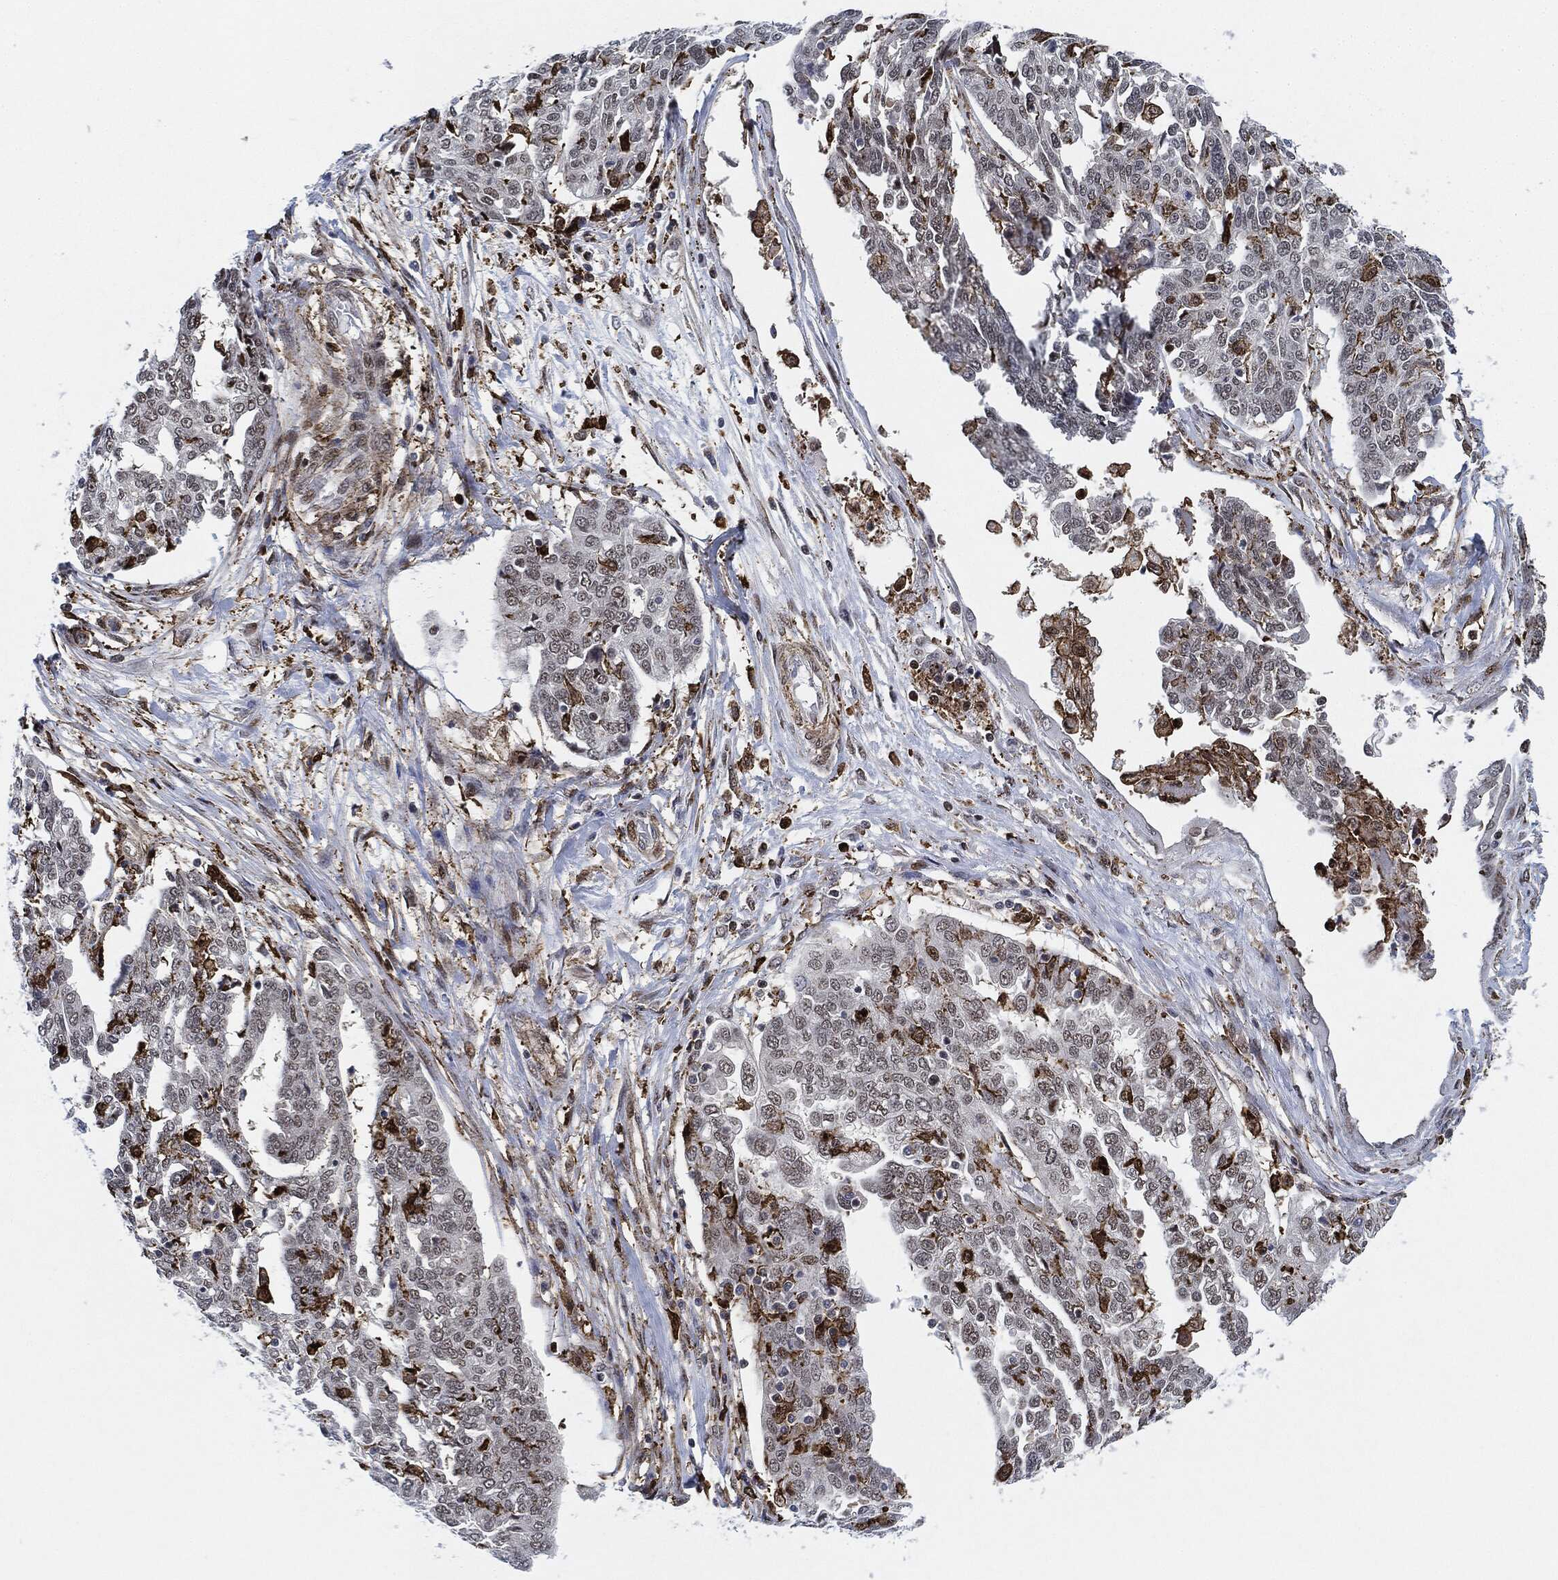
{"staining": {"intensity": "negative", "quantity": "none", "location": "none"}, "tissue": "ovarian cancer", "cell_type": "Tumor cells", "image_type": "cancer", "snomed": [{"axis": "morphology", "description": "Cystadenocarcinoma, serous, NOS"}, {"axis": "topography", "description": "Ovary"}], "caption": "This is an immunohistochemistry micrograph of human ovarian cancer (serous cystadenocarcinoma). There is no staining in tumor cells.", "gene": "NANOS3", "patient": {"sex": "female", "age": 67}}